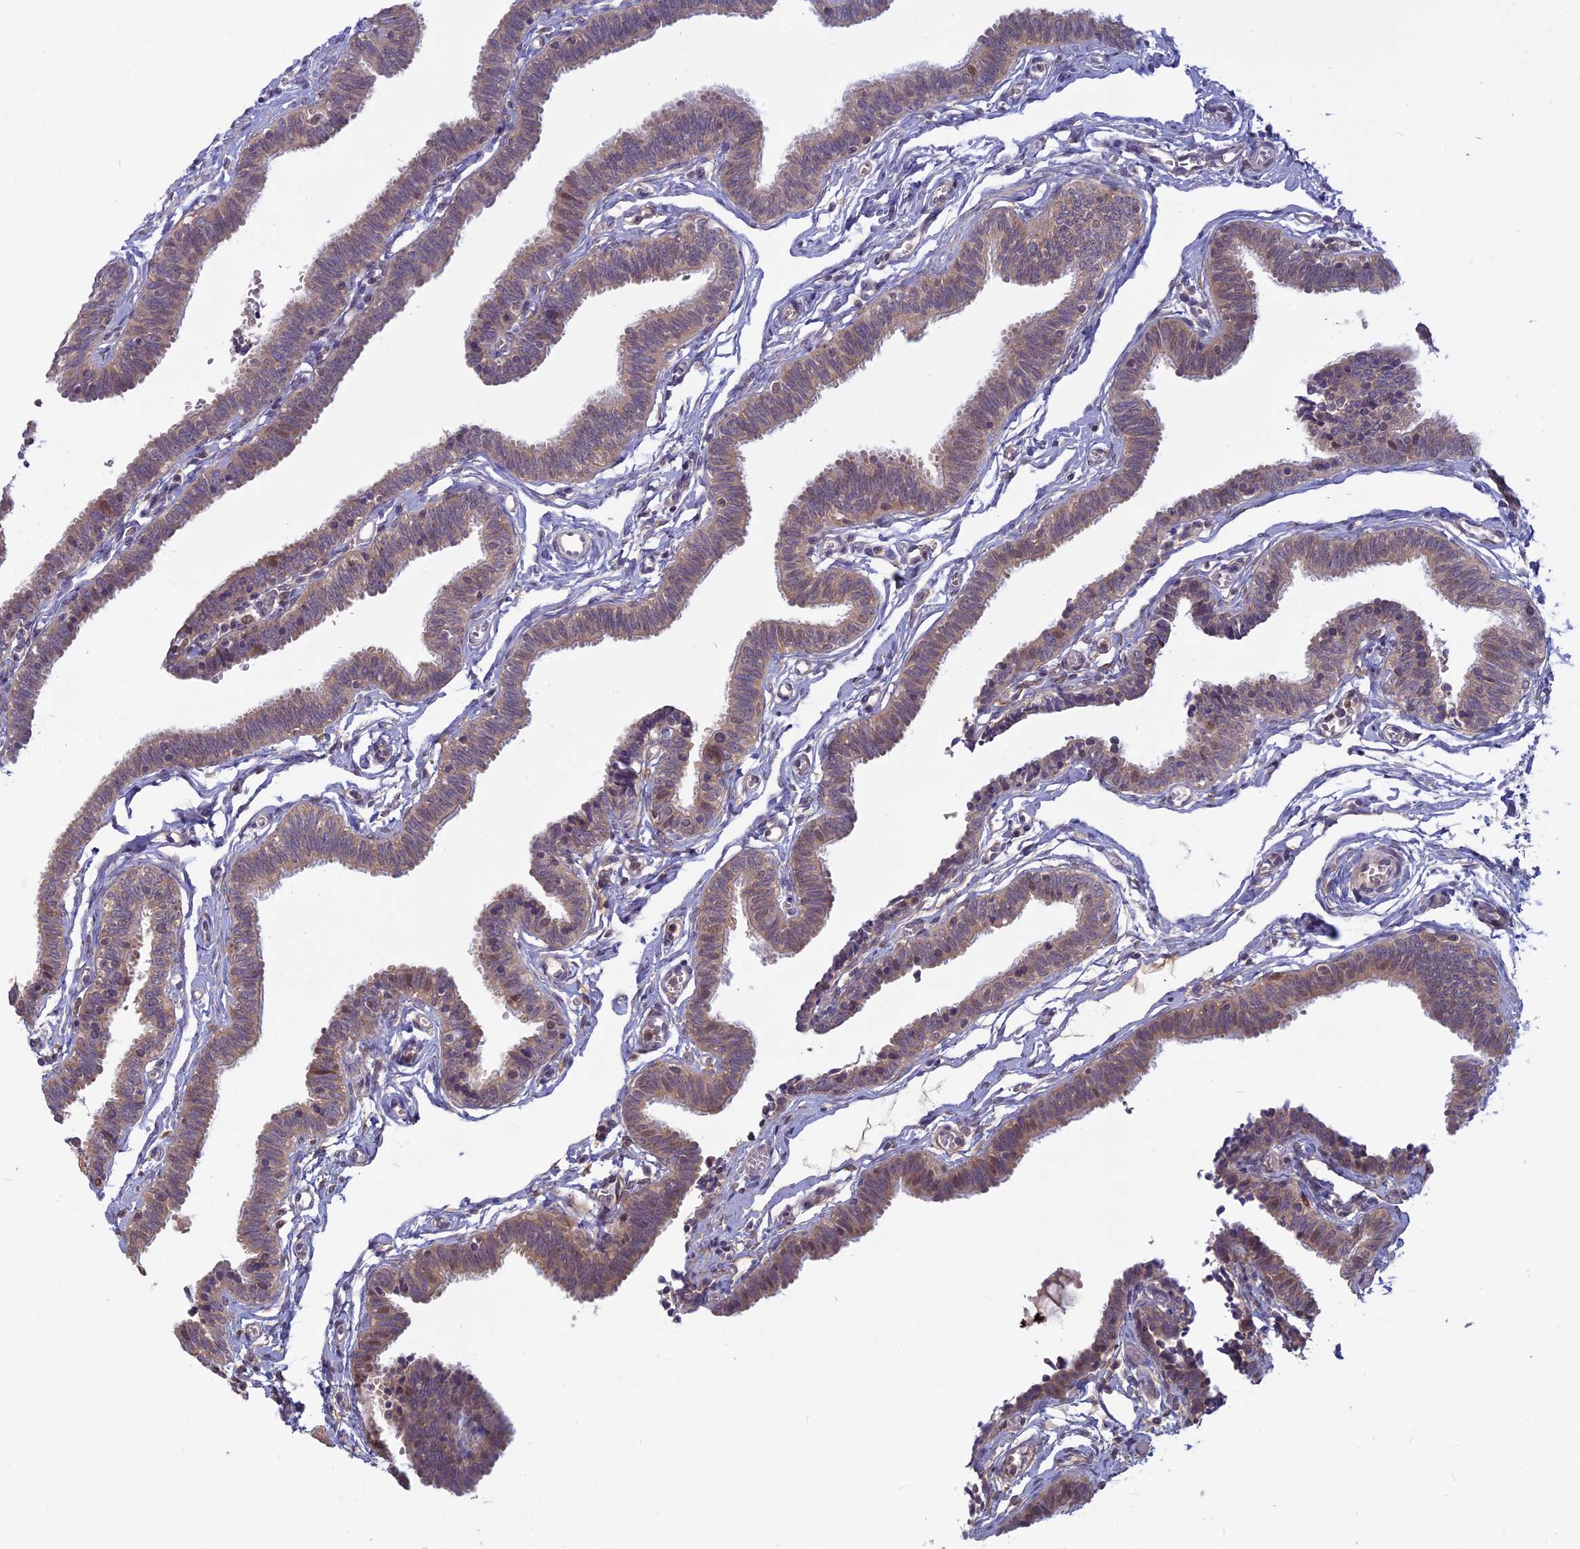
{"staining": {"intensity": "weak", "quantity": ">75%", "location": "cytoplasmic/membranous"}, "tissue": "fallopian tube", "cell_type": "Glandular cells", "image_type": "normal", "snomed": [{"axis": "morphology", "description": "Normal tissue, NOS"}, {"axis": "topography", "description": "Fallopian tube"}, {"axis": "topography", "description": "Ovary"}], "caption": "An image showing weak cytoplasmic/membranous staining in approximately >75% of glandular cells in normal fallopian tube, as visualized by brown immunohistochemical staining.", "gene": "TMEM208", "patient": {"sex": "female", "age": 23}}